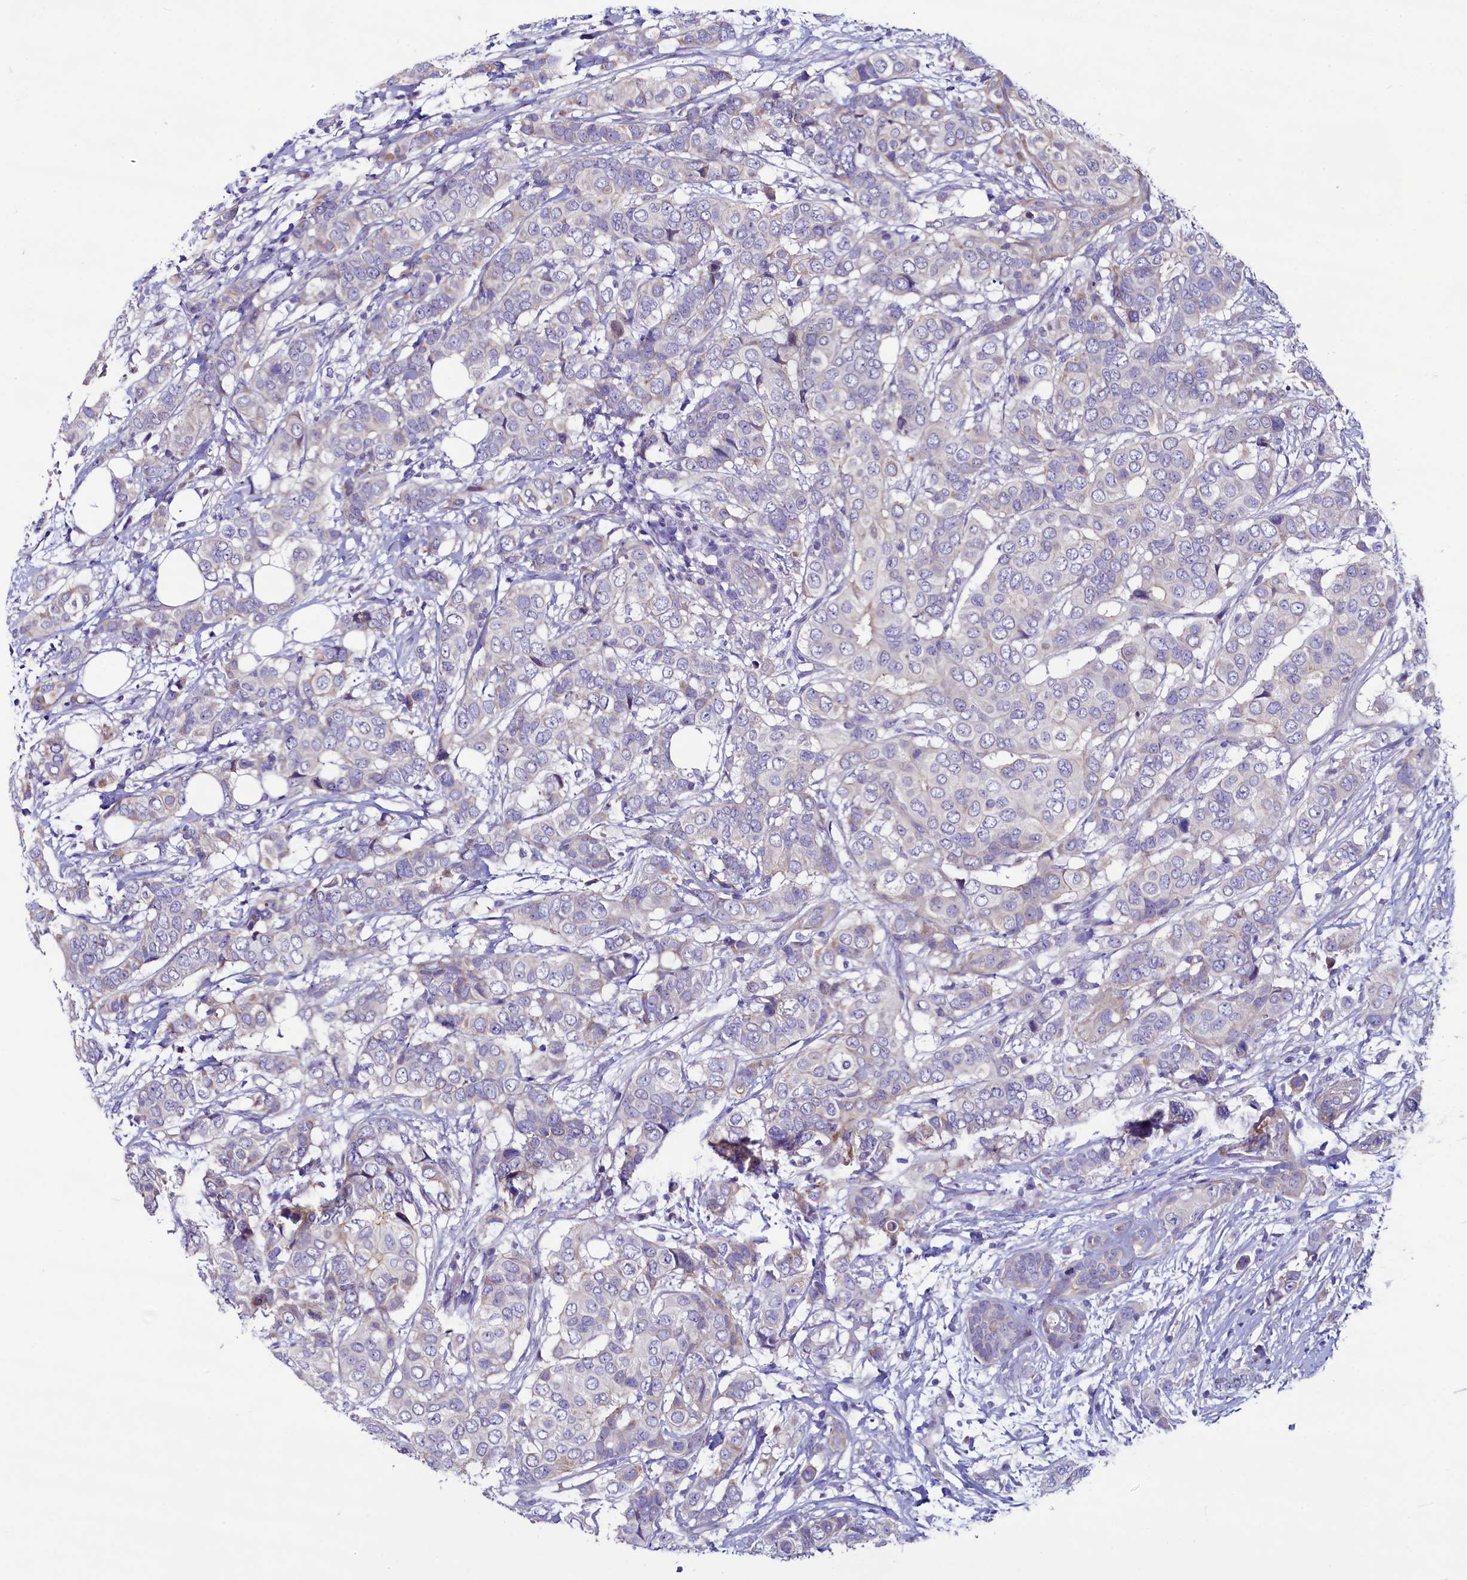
{"staining": {"intensity": "negative", "quantity": "none", "location": "none"}, "tissue": "breast cancer", "cell_type": "Tumor cells", "image_type": "cancer", "snomed": [{"axis": "morphology", "description": "Lobular carcinoma"}, {"axis": "topography", "description": "Breast"}], "caption": "This is an immunohistochemistry (IHC) photomicrograph of human breast lobular carcinoma. There is no positivity in tumor cells.", "gene": "KRBOX5", "patient": {"sex": "female", "age": 51}}